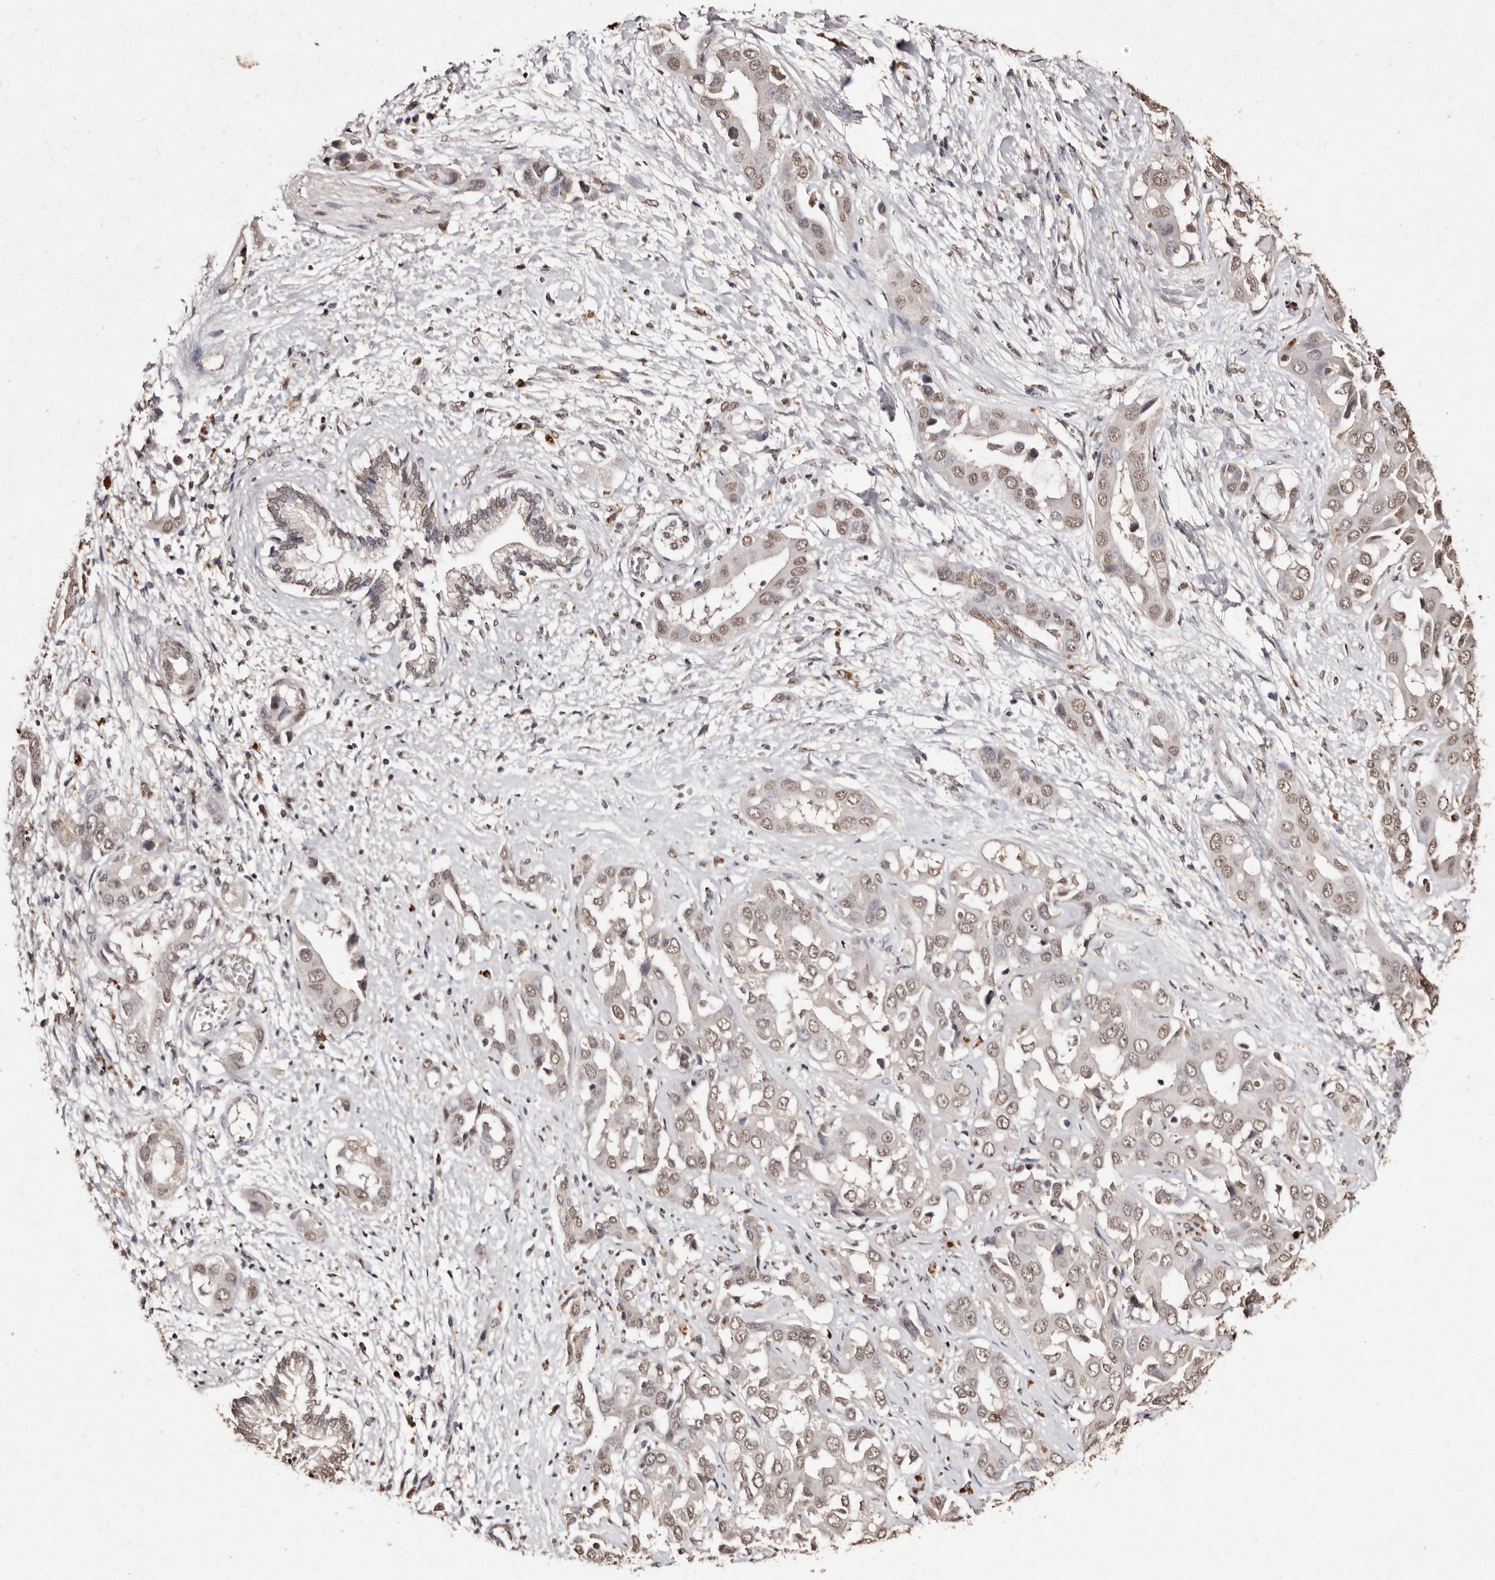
{"staining": {"intensity": "moderate", "quantity": ">75%", "location": "nuclear"}, "tissue": "liver cancer", "cell_type": "Tumor cells", "image_type": "cancer", "snomed": [{"axis": "morphology", "description": "Cholangiocarcinoma"}, {"axis": "topography", "description": "Liver"}], "caption": "Immunohistochemical staining of human cholangiocarcinoma (liver) demonstrates medium levels of moderate nuclear protein positivity in about >75% of tumor cells.", "gene": "ERBB4", "patient": {"sex": "female", "age": 52}}